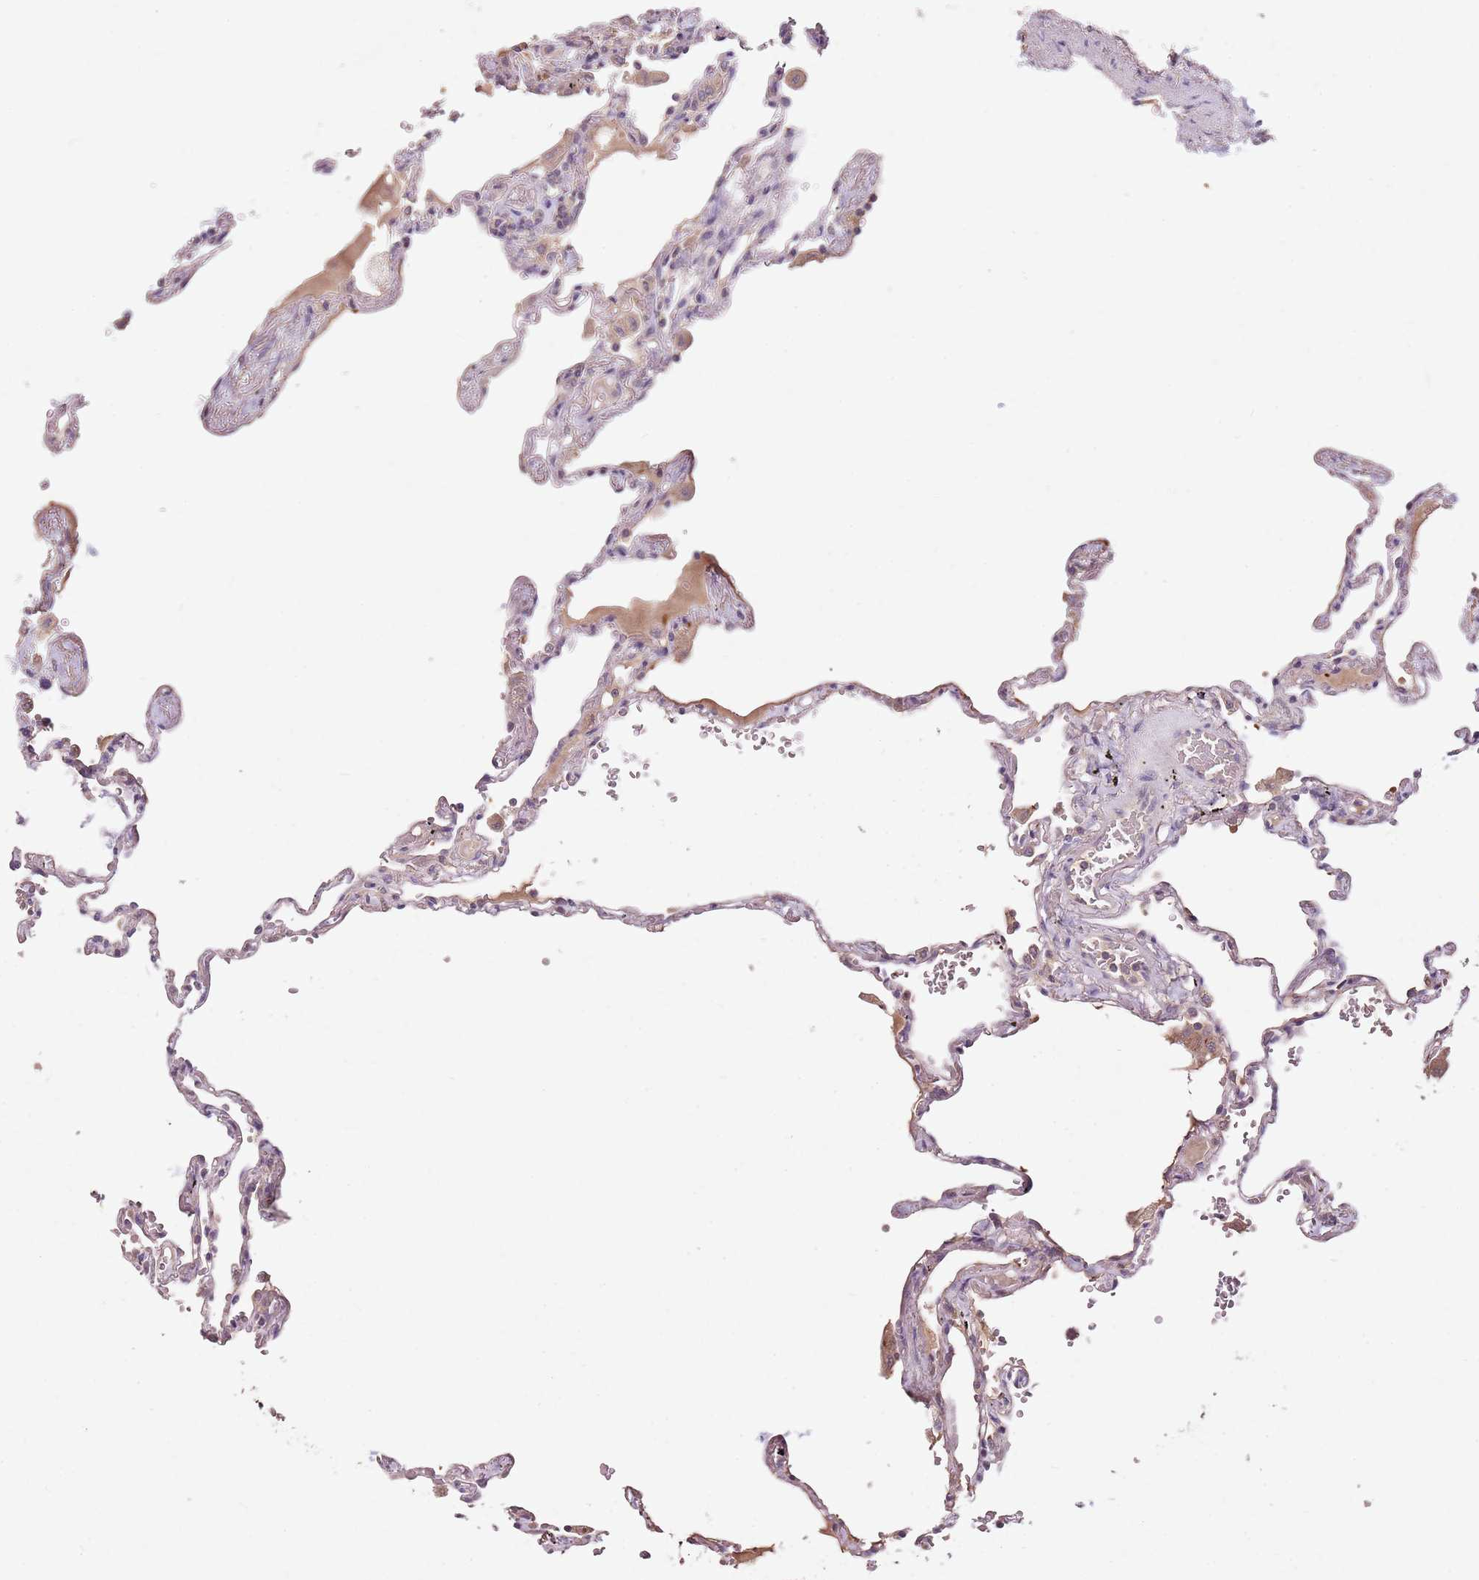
{"staining": {"intensity": "negative", "quantity": "none", "location": "none"}, "tissue": "lung", "cell_type": "Alveolar cells", "image_type": "normal", "snomed": [{"axis": "morphology", "description": "Normal tissue, NOS"}, {"axis": "topography", "description": "Lung"}], "caption": "A histopathology image of lung stained for a protein displays no brown staining in alveolar cells. (Brightfield microscopy of DAB IHC at high magnification).", "gene": "NRDE2", "patient": {"sex": "female", "age": 67}}